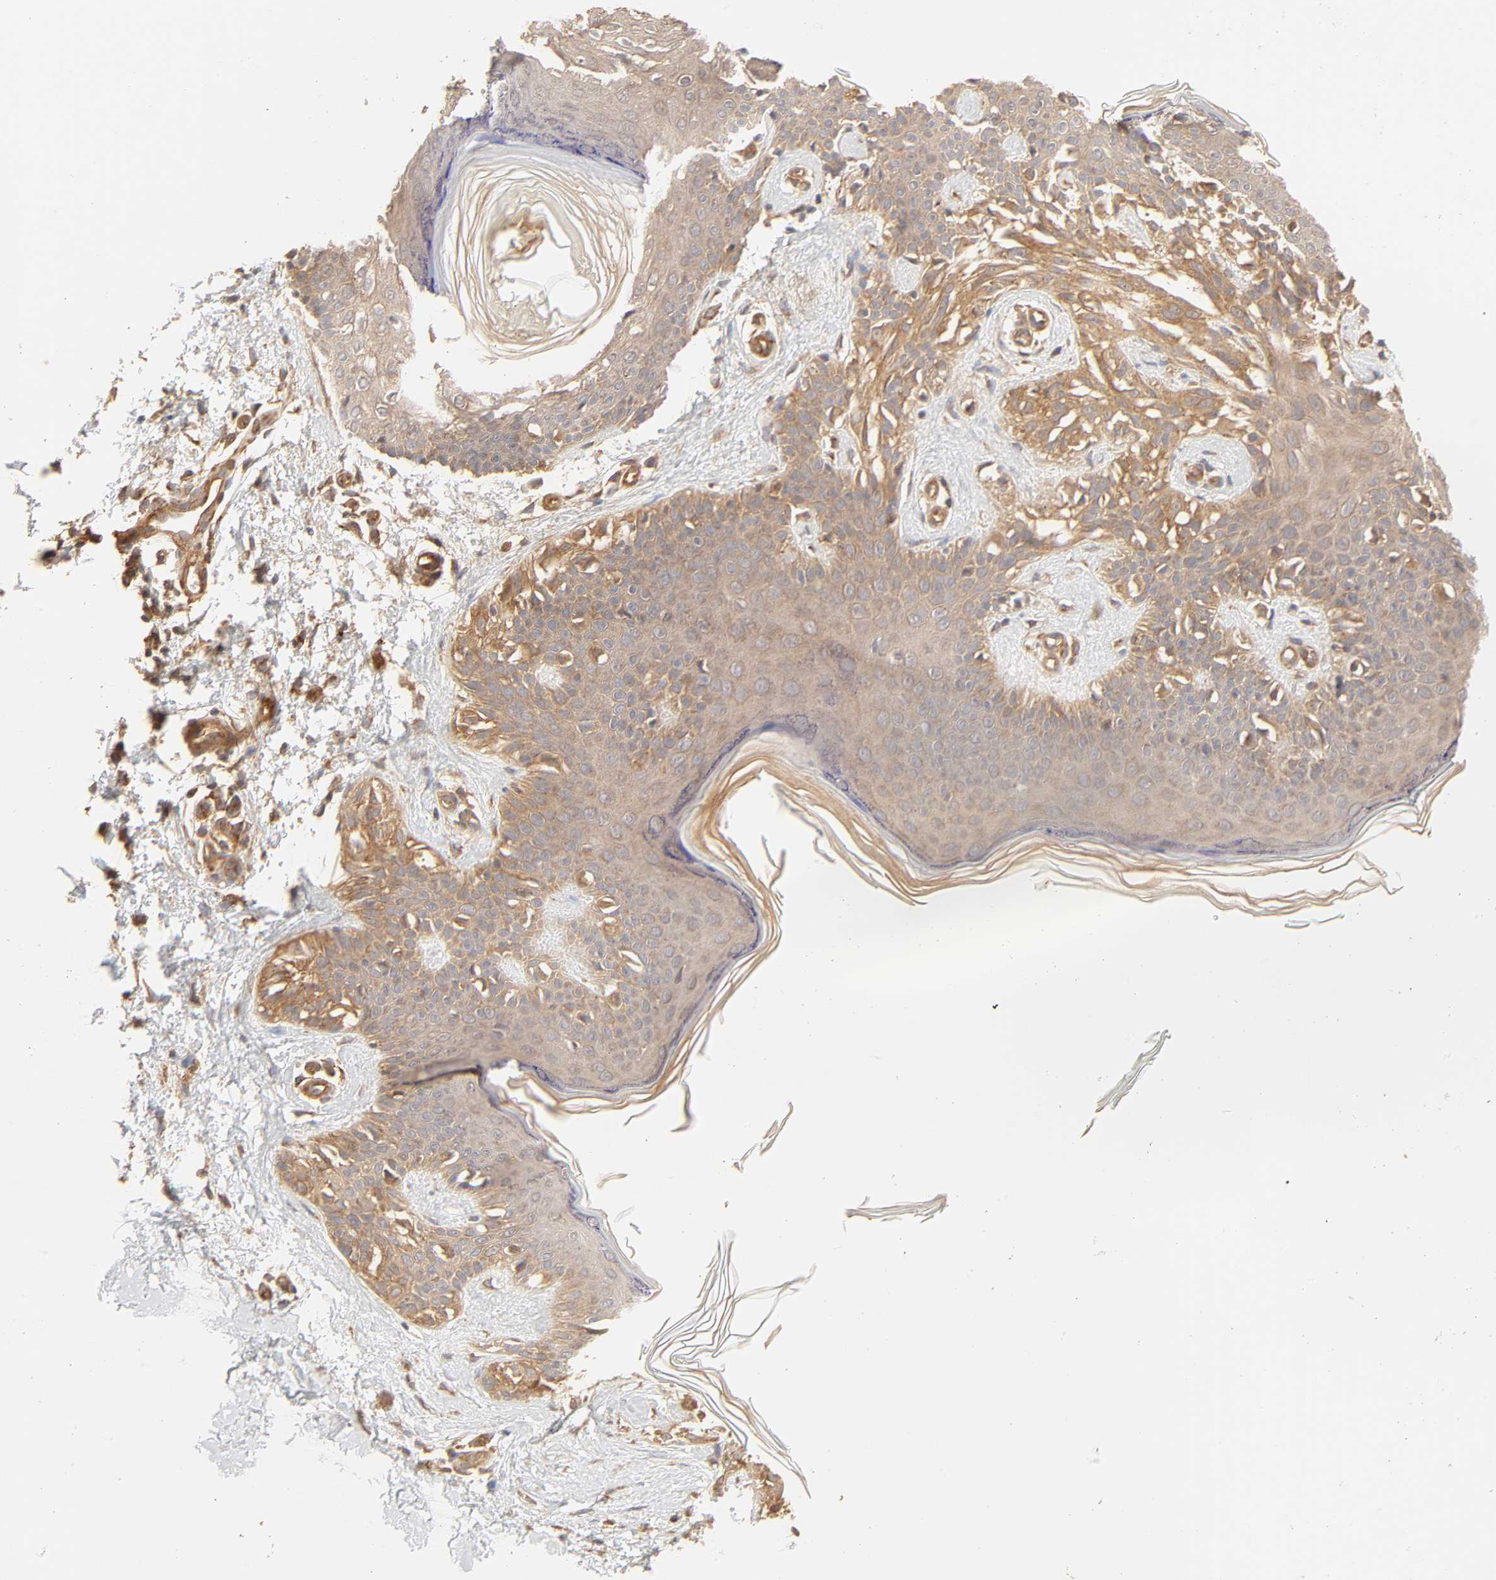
{"staining": {"intensity": "strong", "quantity": ">75%", "location": "cytoplasmic/membranous"}, "tissue": "melanoma", "cell_type": "Tumor cells", "image_type": "cancer", "snomed": [{"axis": "morphology", "description": "Normal tissue, NOS"}, {"axis": "morphology", "description": "Malignant melanoma, NOS"}, {"axis": "topography", "description": "Skin"}], "caption": "Strong cytoplasmic/membranous expression for a protein is present in about >75% of tumor cells of melanoma using immunohistochemistry.", "gene": "EPS8", "patient": {"sex": "male", "age": 83}}